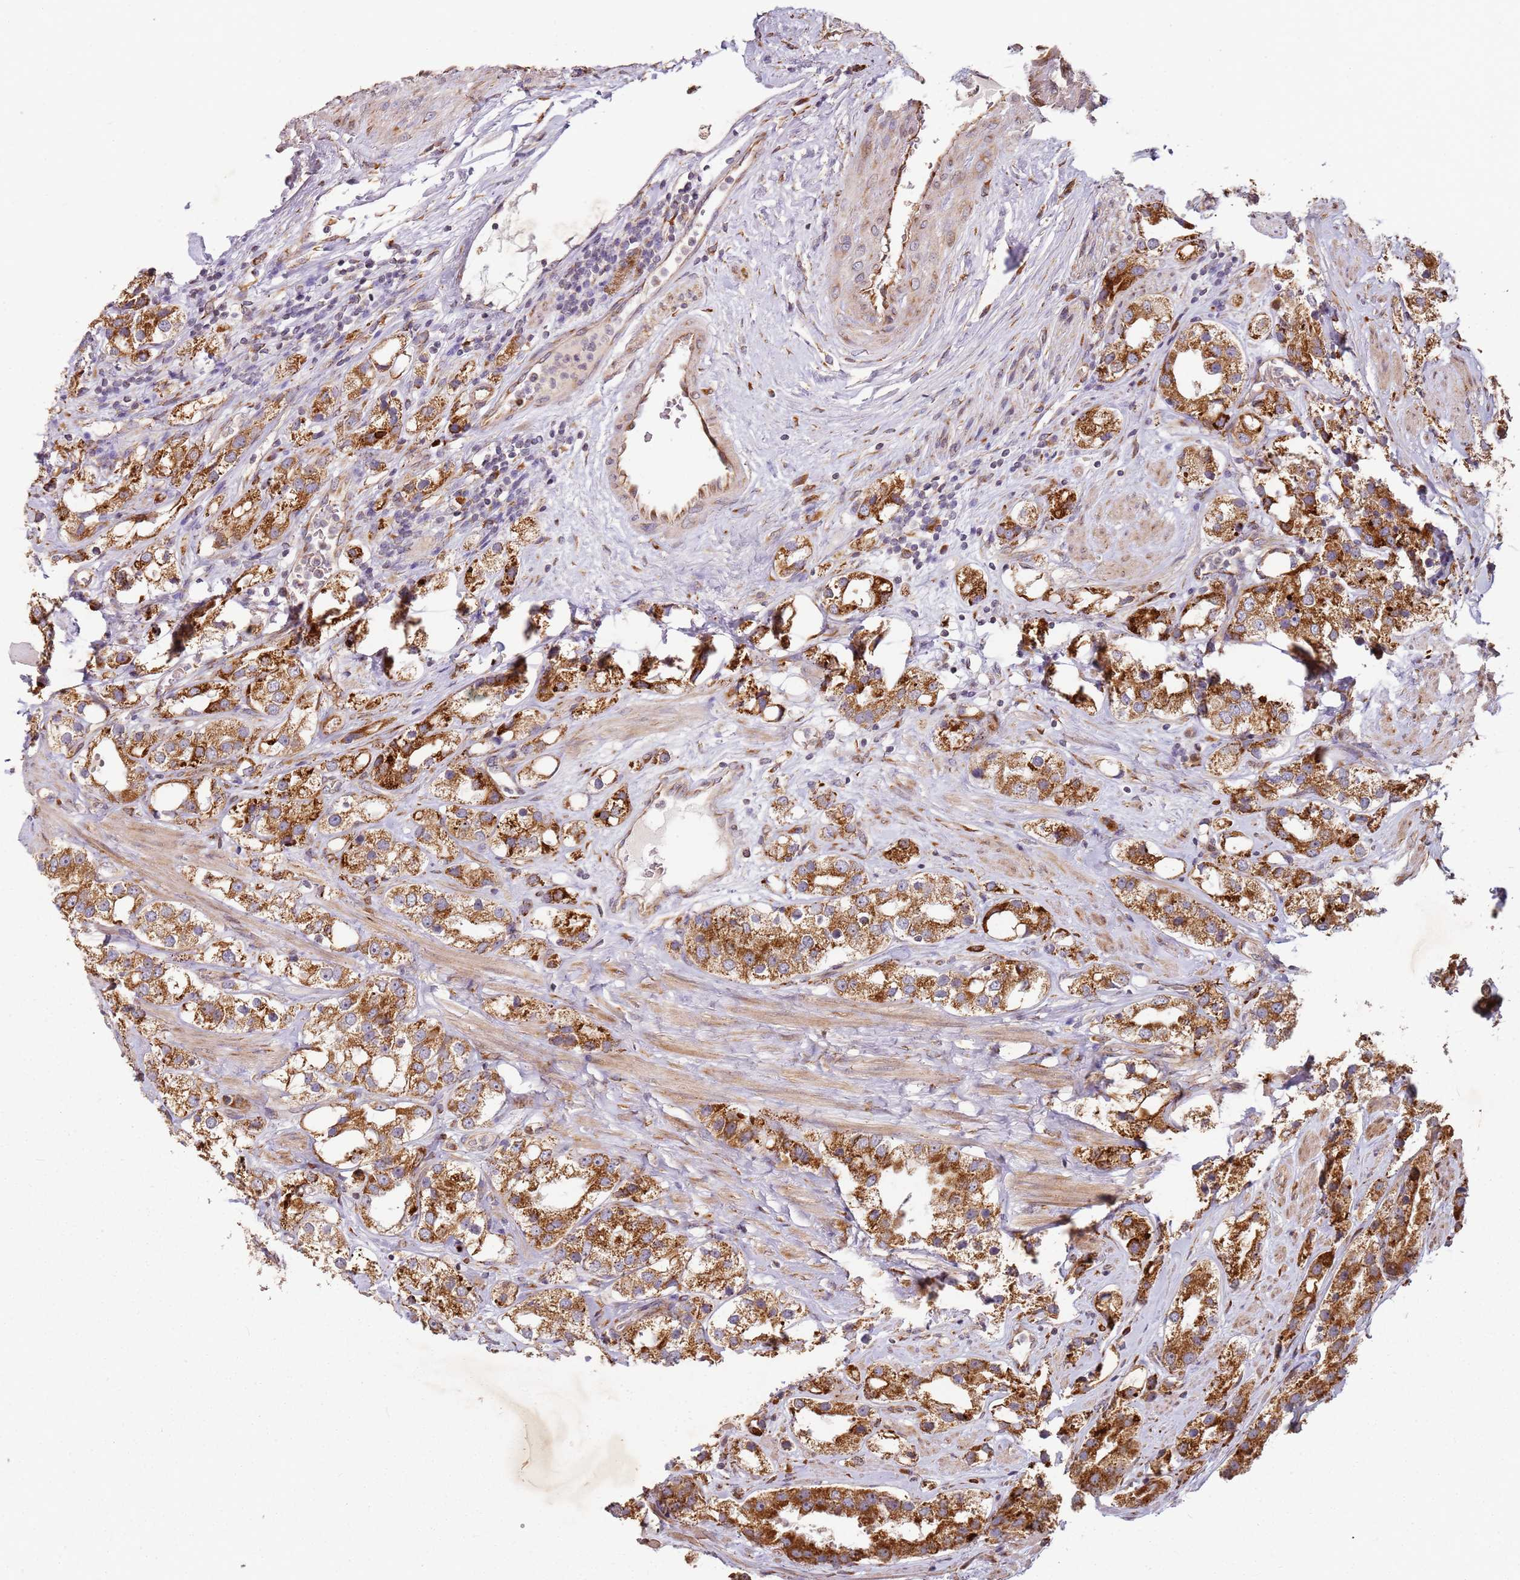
{"staining": {"intensity": "strong", "quantity": ">75%", "location": "cytoplasmic/membranous"}, "tissue": "prostate cancer", "cell_type": "Tumor cells", "image_type": "cancer", "snomed": [{"axis": "morphology", "description": "Adenocarcinoma, NOS"}, {"axis": "topography", "description": "Prostate"}], "caption": "Prostate cancer (adenocarcinoma) stained with a protein marker exhibits strong staining in tumor cells.", "gene": "ARFRP1", "patient": {"sex": "male", "age": 79}}